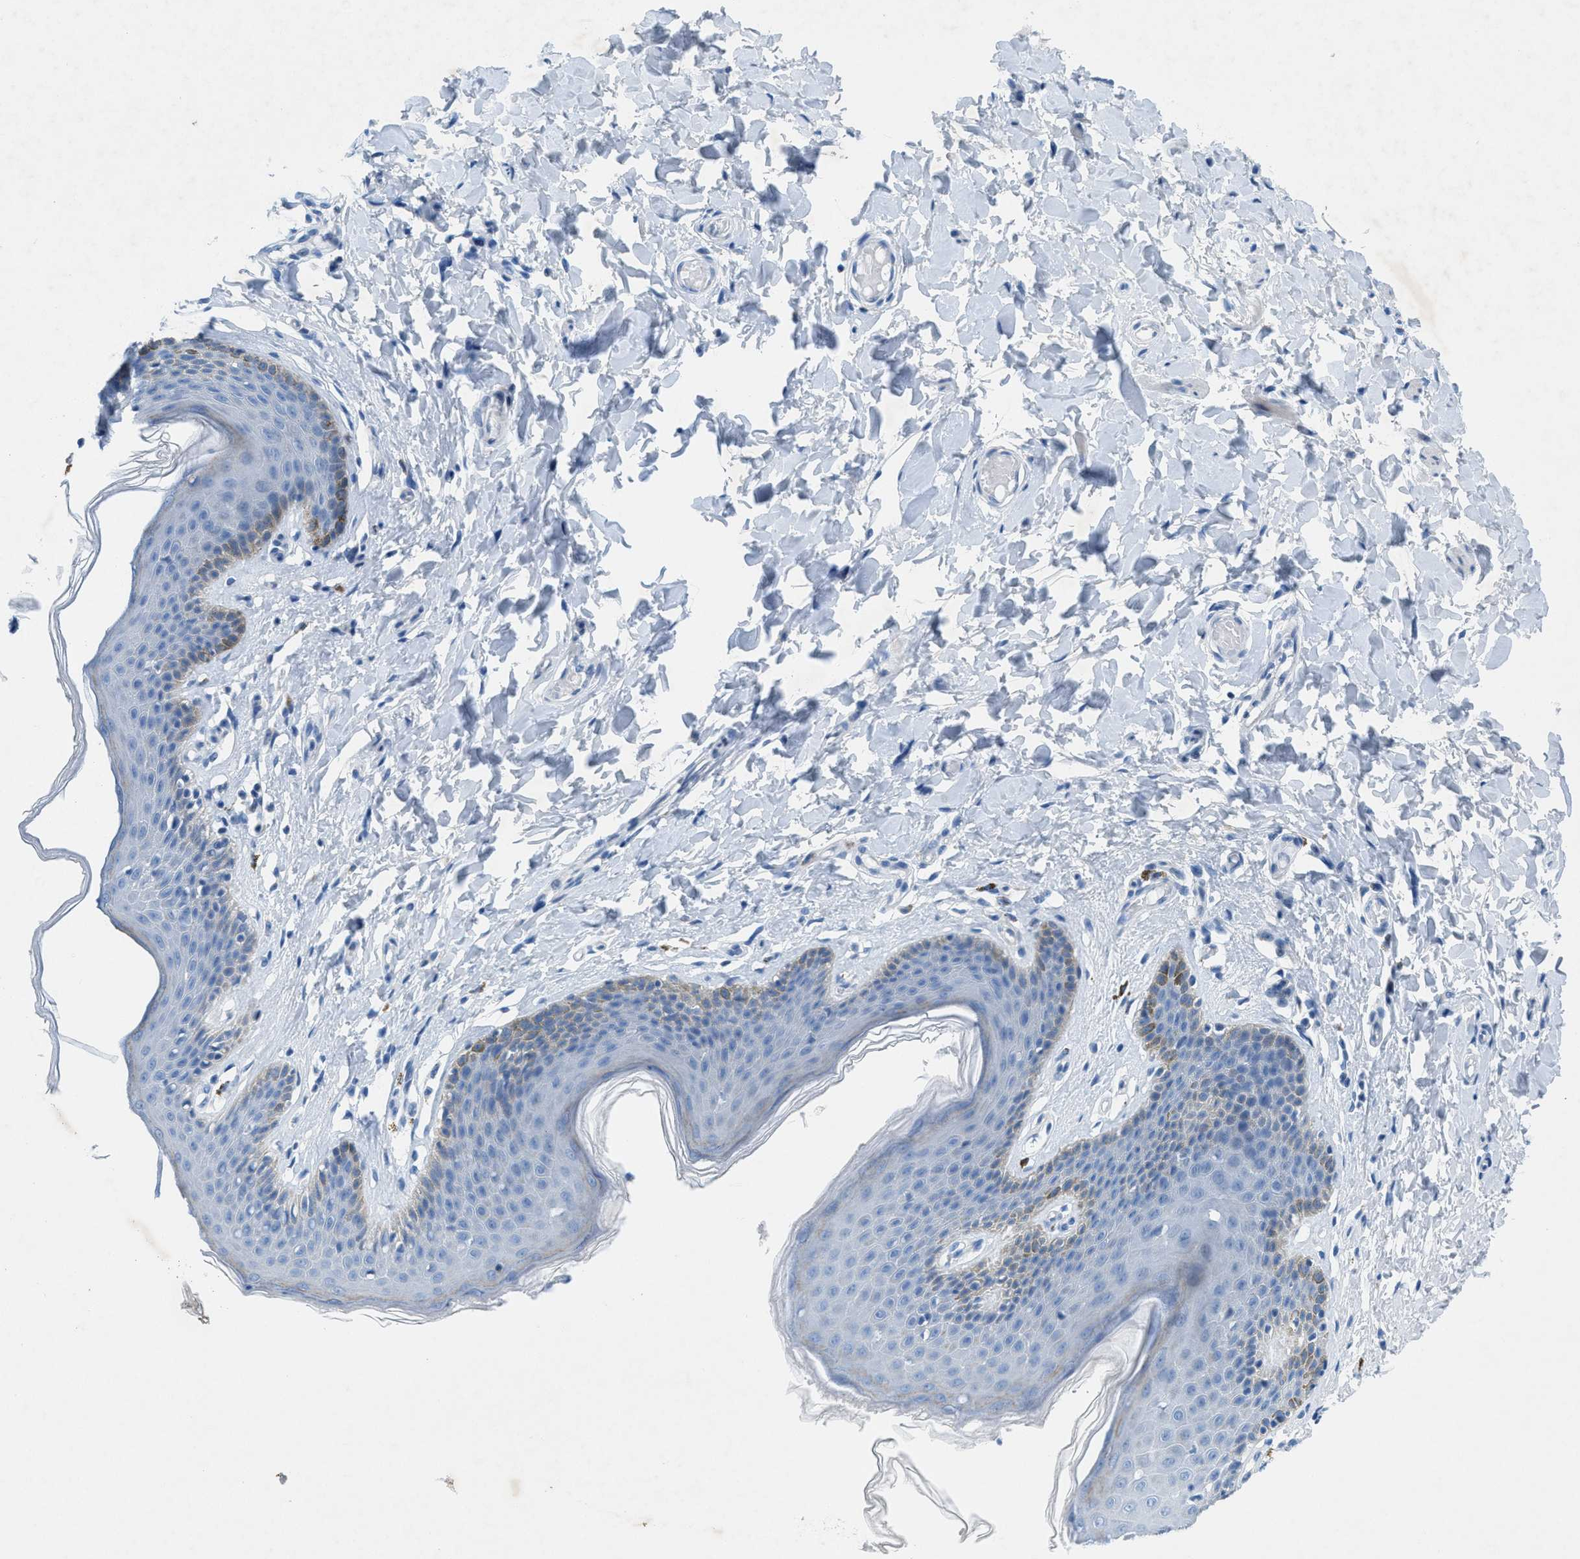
{"staining": {"intensity": "weak", "quantity": "<25%", "location": "cytoplasmic/membranous"}, "tissue": "skin", "cell_type": "Epidermal cells", "image_type": "normal", "snomed": [{"axis": "morphology", "description": "Normal tissue, NOS"}, {"axis": "topography", "description": "Vulva"}], "caption": "High power microscopy image of an immunohistochemistry (IHC) histopathology image of benign skin, revealing no significant positivity in epidermal cells.", "gene": "GALNT17", "patient": {"sex": "female", "age": 66}}